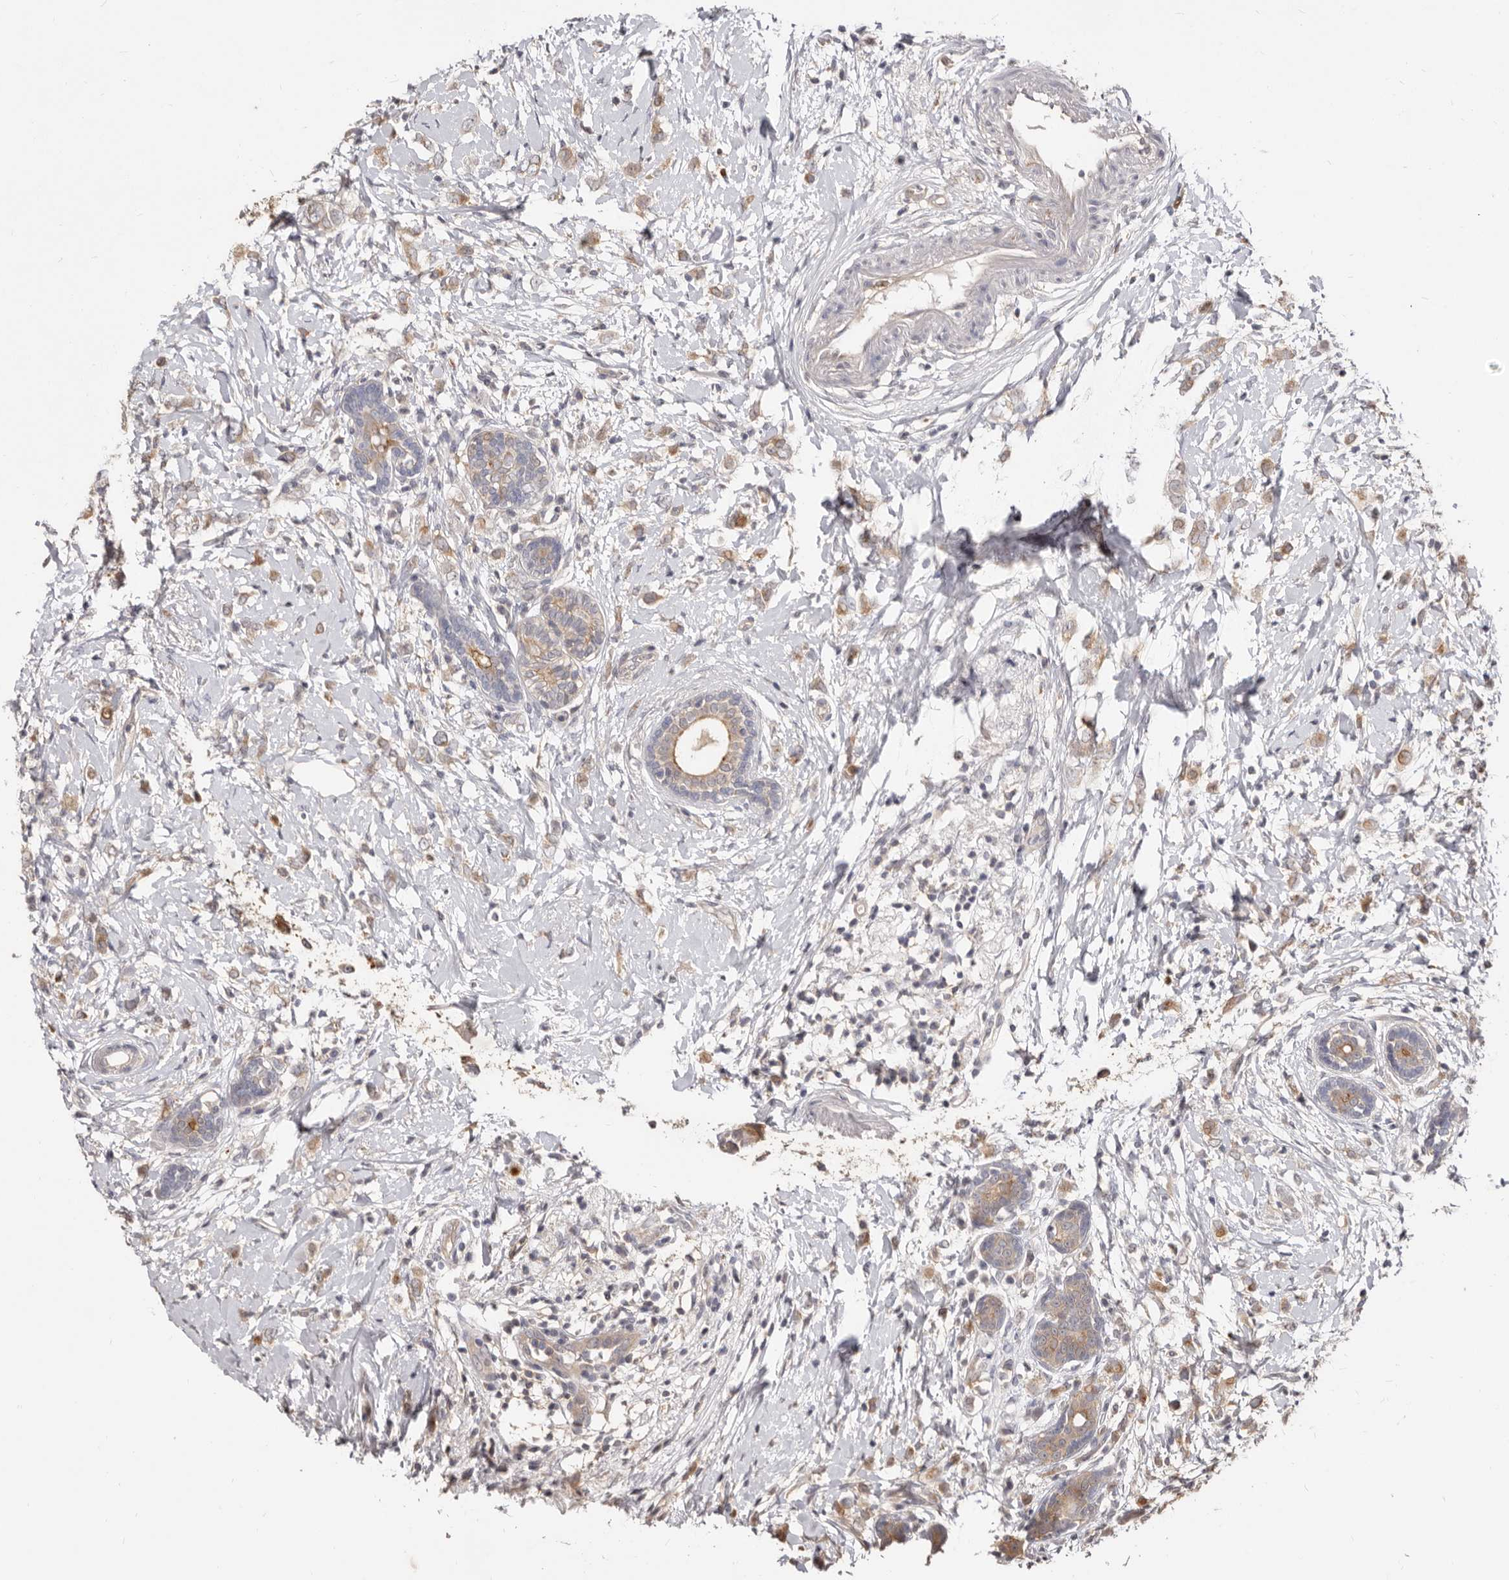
{"staining": {"intensity": "weak", "quantity": ">75%", "location": "cytoplasmic/membranous"}, "tissue": "breast cancer", "cell_type": "Tumor cells", "image_type": "cancer", "snomed": [{"axis": "morphology", "description": "Normal tissue, NOS"}, {"axis": "morphology", "description": "Lobular carcinoma"}, {"axis": "topography", "description": "Breast"}], "caption": "DAB immunohistochemical staining of breast cancer (lobular carcinoma) displays weak cytoplasmic/membranous protein positivity in about >75% of tumor cells.", "gene": "TC2N", "patient": {"sex": "female", "age": 47}}